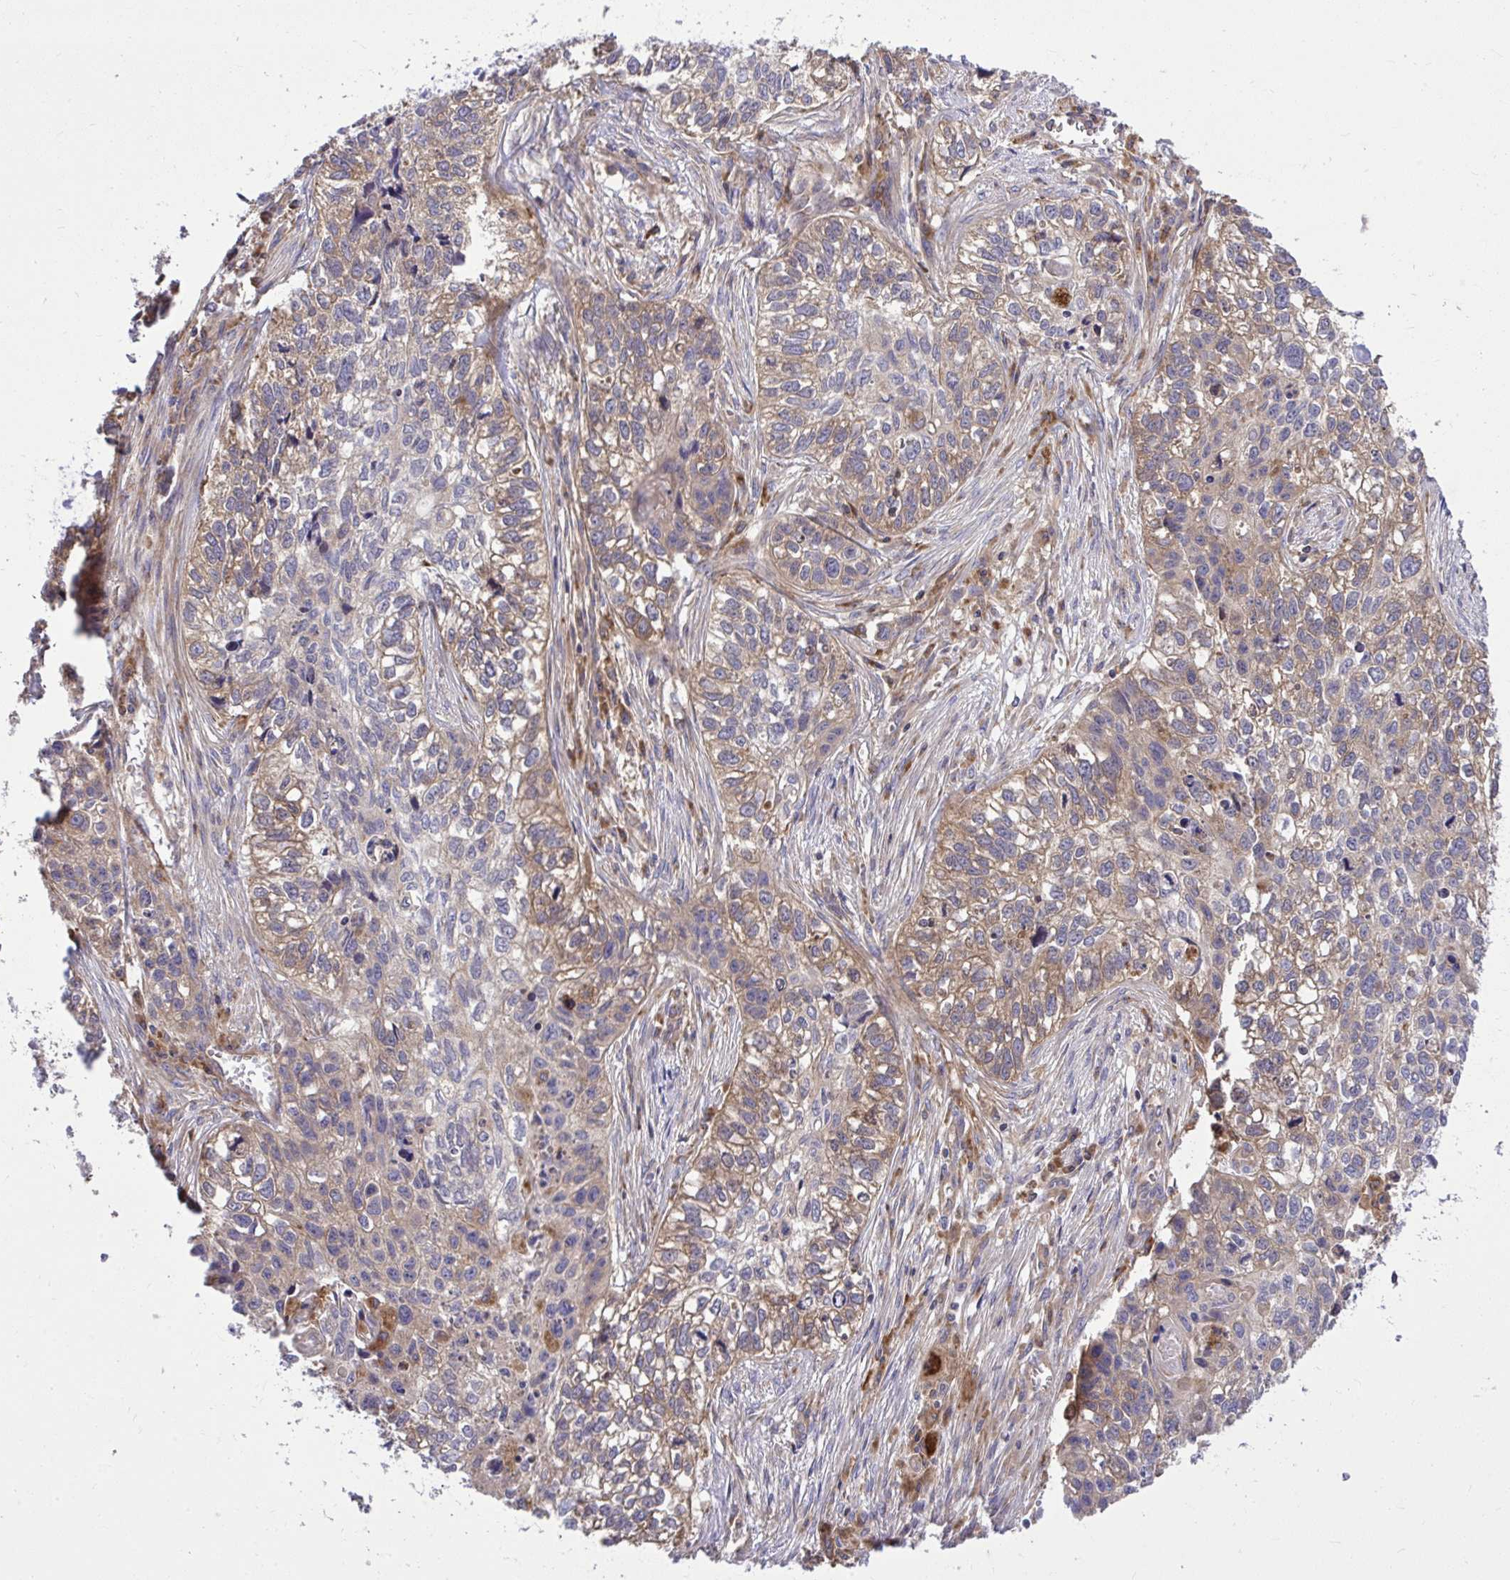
{"staining": {"intensity": "weak", "quantity": "25%-75%", "location": "cytoplasmic/membranous"}, "tissue": "lung cancer", "cell_type": "Tumor cells", "image_type": "cancer", "snomed": [{"axis": "morphology", "description": "Squamous cell carcinoma, NOS"}, {"axis": "topography", "description": "Lung"}], "caption": "Brown immunohistochemical staining in lung squamous cell carcinoma shows weak cytoplasmic/membranous positivity in about 25%-75% of tumor cells. The staining was performed using DAB (3,3'-diaminobenzidine), with brown indicating positive protein expression. Nuclei are stained blue with hematoxylin.", "gene": "PAIP2", "patient": {"sex": "male", "age": 74}}